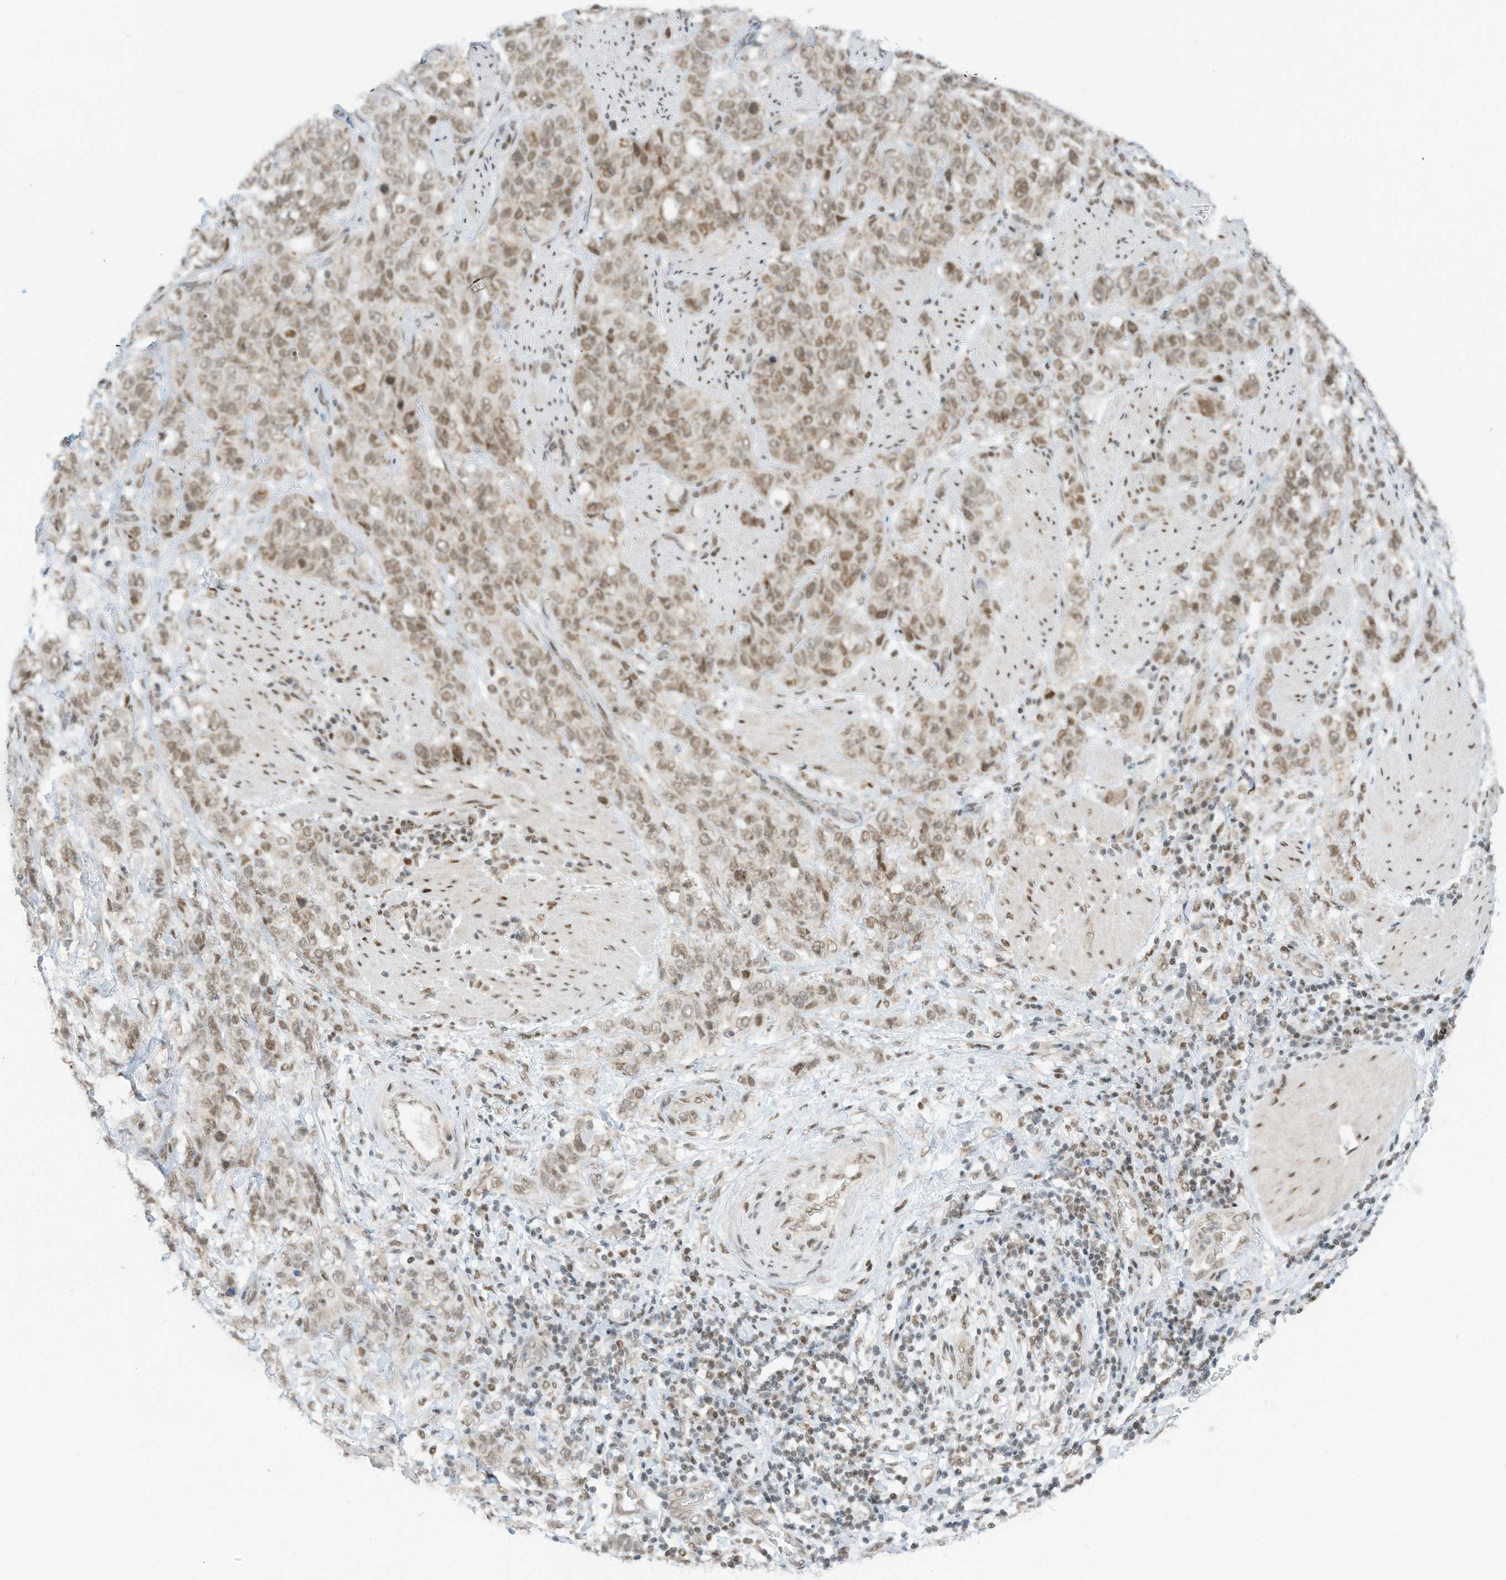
{"staining": {"intensity": "weak", "quantity": ">75%", "location": "cytoplasmic/membranous,nuclear"}, "tissue": "stomach cancer", "cell_type": "Tumor cells", "image_type": "cancer", "snomed": [{"axis": "morphology", "description": "Adenocarcinoma, NOS"}, {"axis": "topography", "description": "Stomach"}], "caption": "Immunohistochemistry (IHC) image of neoplastic tissue: human stomach cancer (adenocarcinoma) stained using immunohistochemistry reveals low levels of weak protein expression localized specifically in the cytoplasmic/membranous and nuclear of tumor cells, appearing as a cytoplasmic/membranous and nuclear brown color.", "gene": "AURKAIP1", "patient": {"sex": "male", "age": 48}}